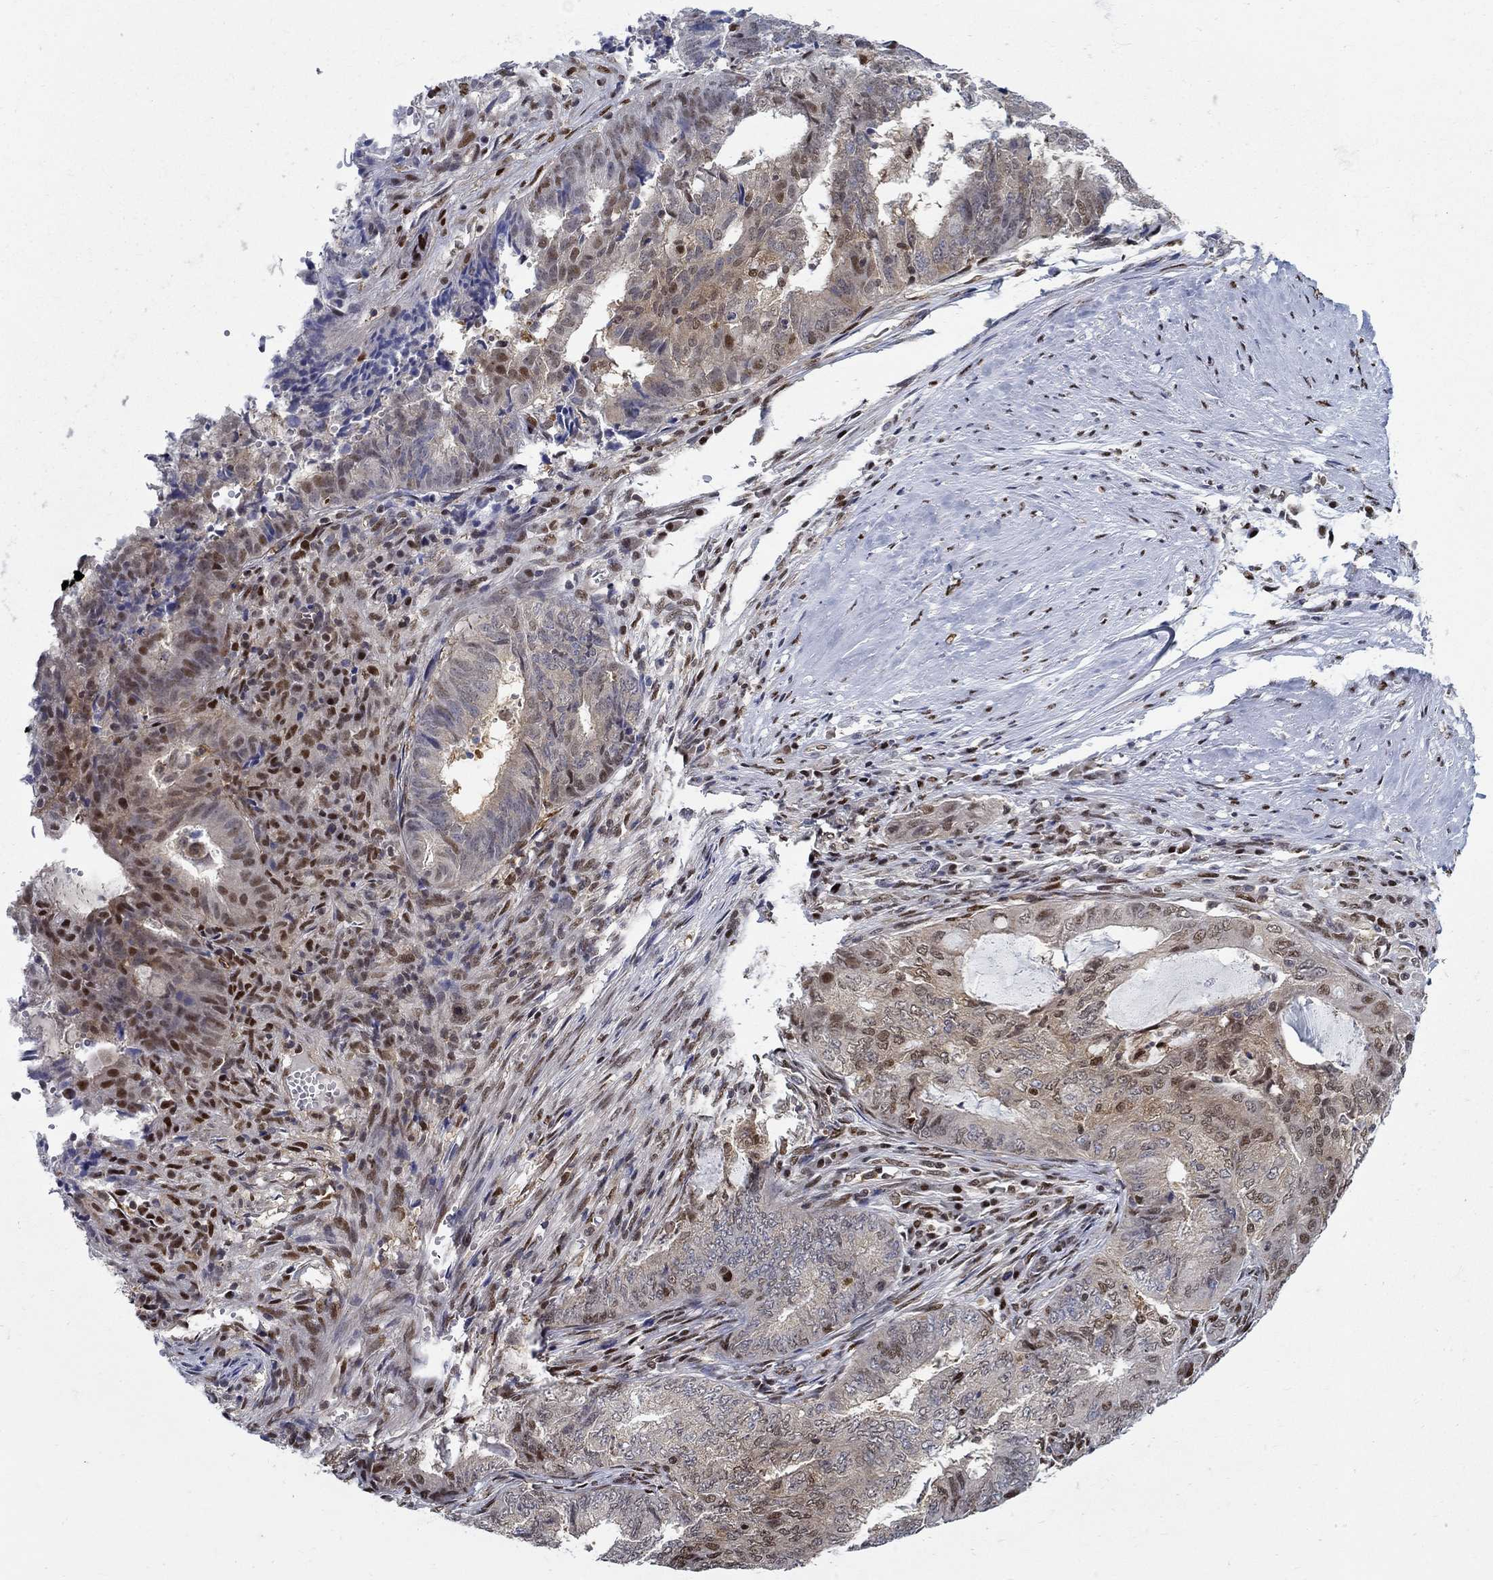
{"staining": {"intensity": "moderate", "quantity": "<25%", "location": "nuclear"}, "tissue": "endometrial cancer", "cell_type": "Tumor cells", "image_type": "cancer", "snomed": [{"axis": "morphology", "description": "Adenocarcinoma, NOS"}, {"axis": "topography", "description": "Endometrium"}], "caption": "Brown immunohistochemical staining in endometrial adenocarcinoma demonstrates moderate nuclear expression in approximately <25% of tumor cells.", "gene": "ZNF594", "patient": {"sex": "female", "age": 62}}